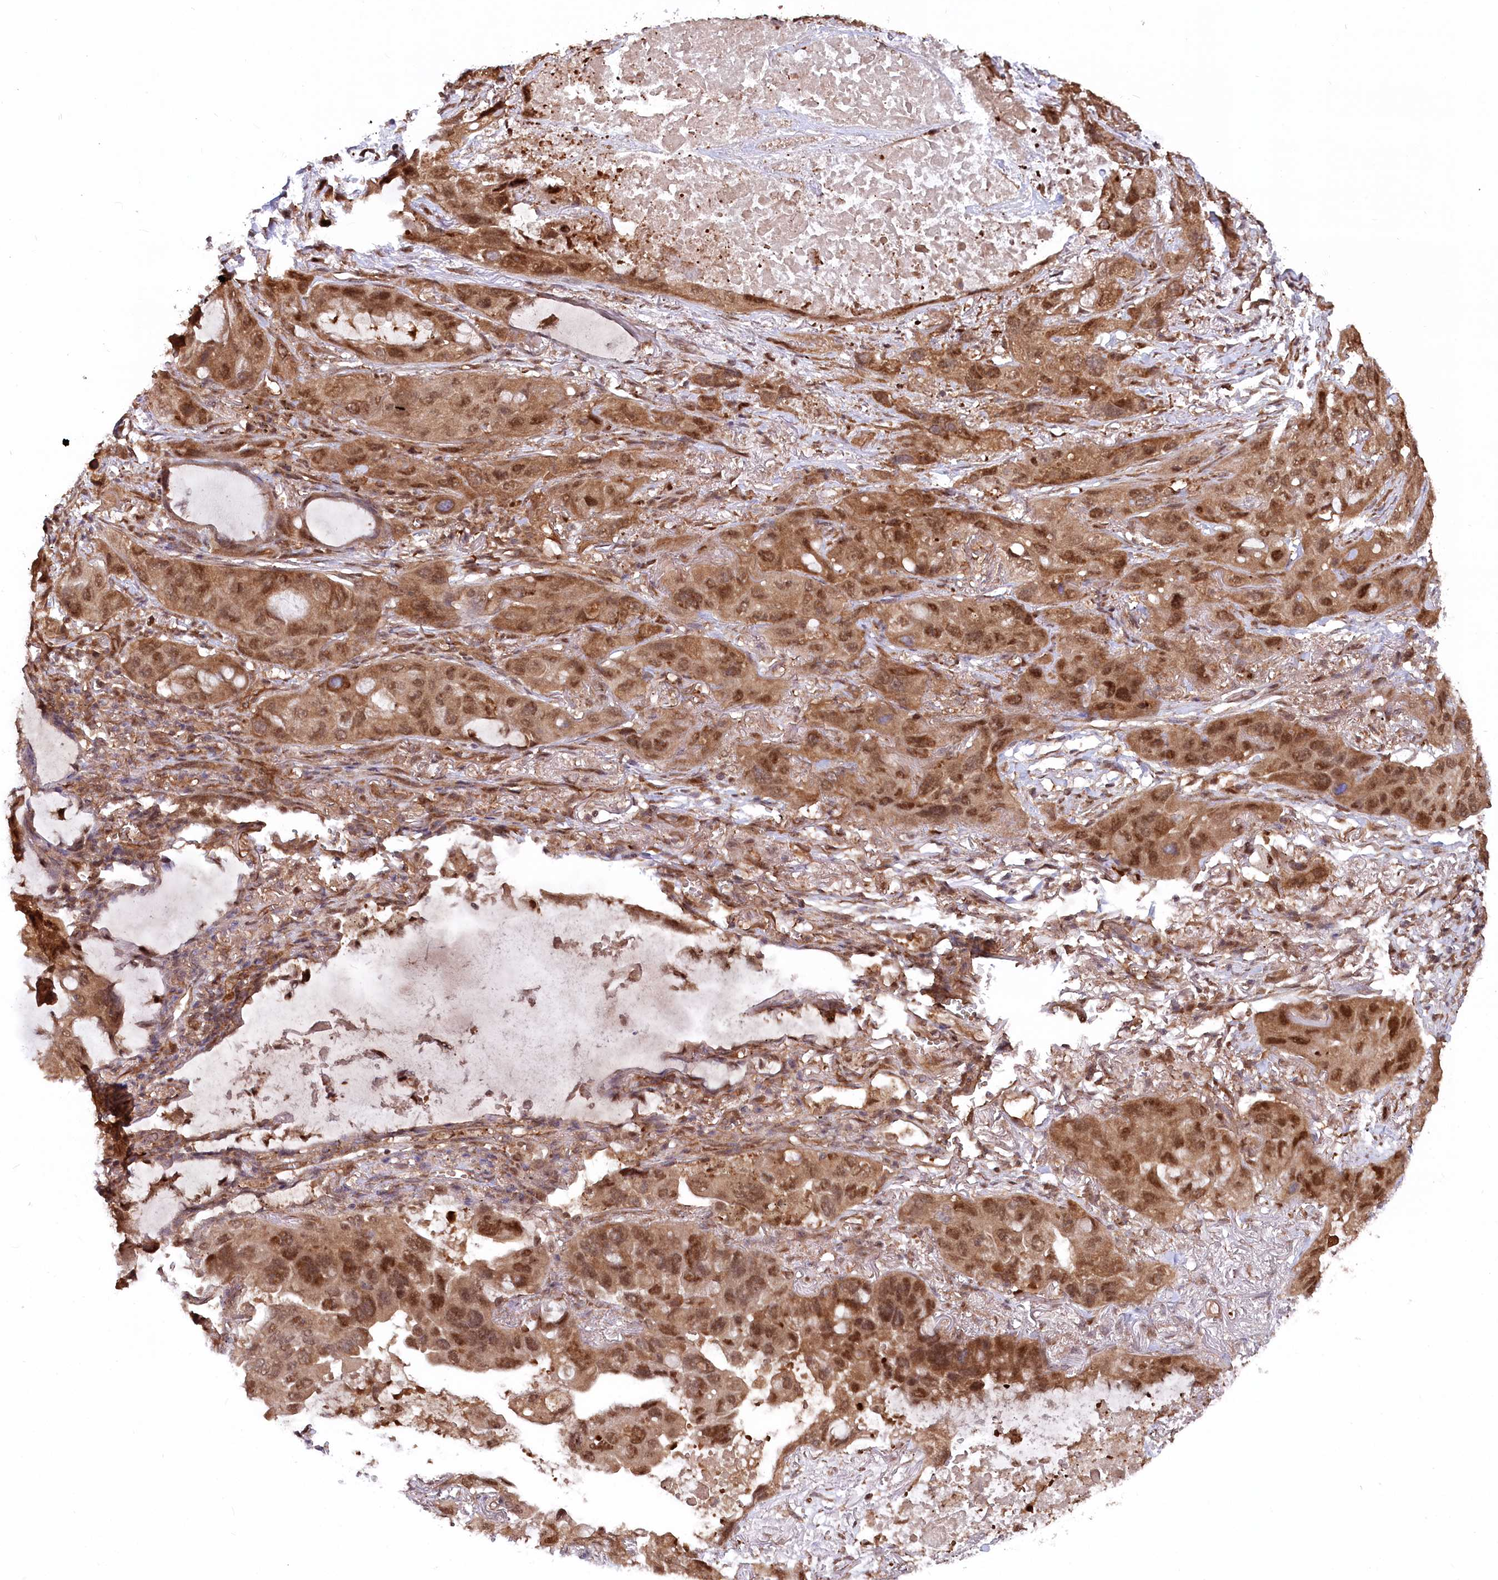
{"staining": {"intensity": "strong", "quantity": ">75%", "location": "cytoplasmic/membranous,nuclear"}, "tissue": "lung cancer", "cell_type": "Tumor cells", "image_type": "cancer", "snomed": [{"axis": "morphology", "description": "Squamous cell carcinoma, NOS"}, {"axis": "topography", "description": "Lung"}], "caption": "About >75% of tumor cells in lung cancer (squamous cell carcinoma) show strong cytoplasmic/membranous and nuclear protein expression as visualized by brown immunohistochemical staining.", "gene": "PSMA1", "patient": {"sex": "female", "age": 73}}